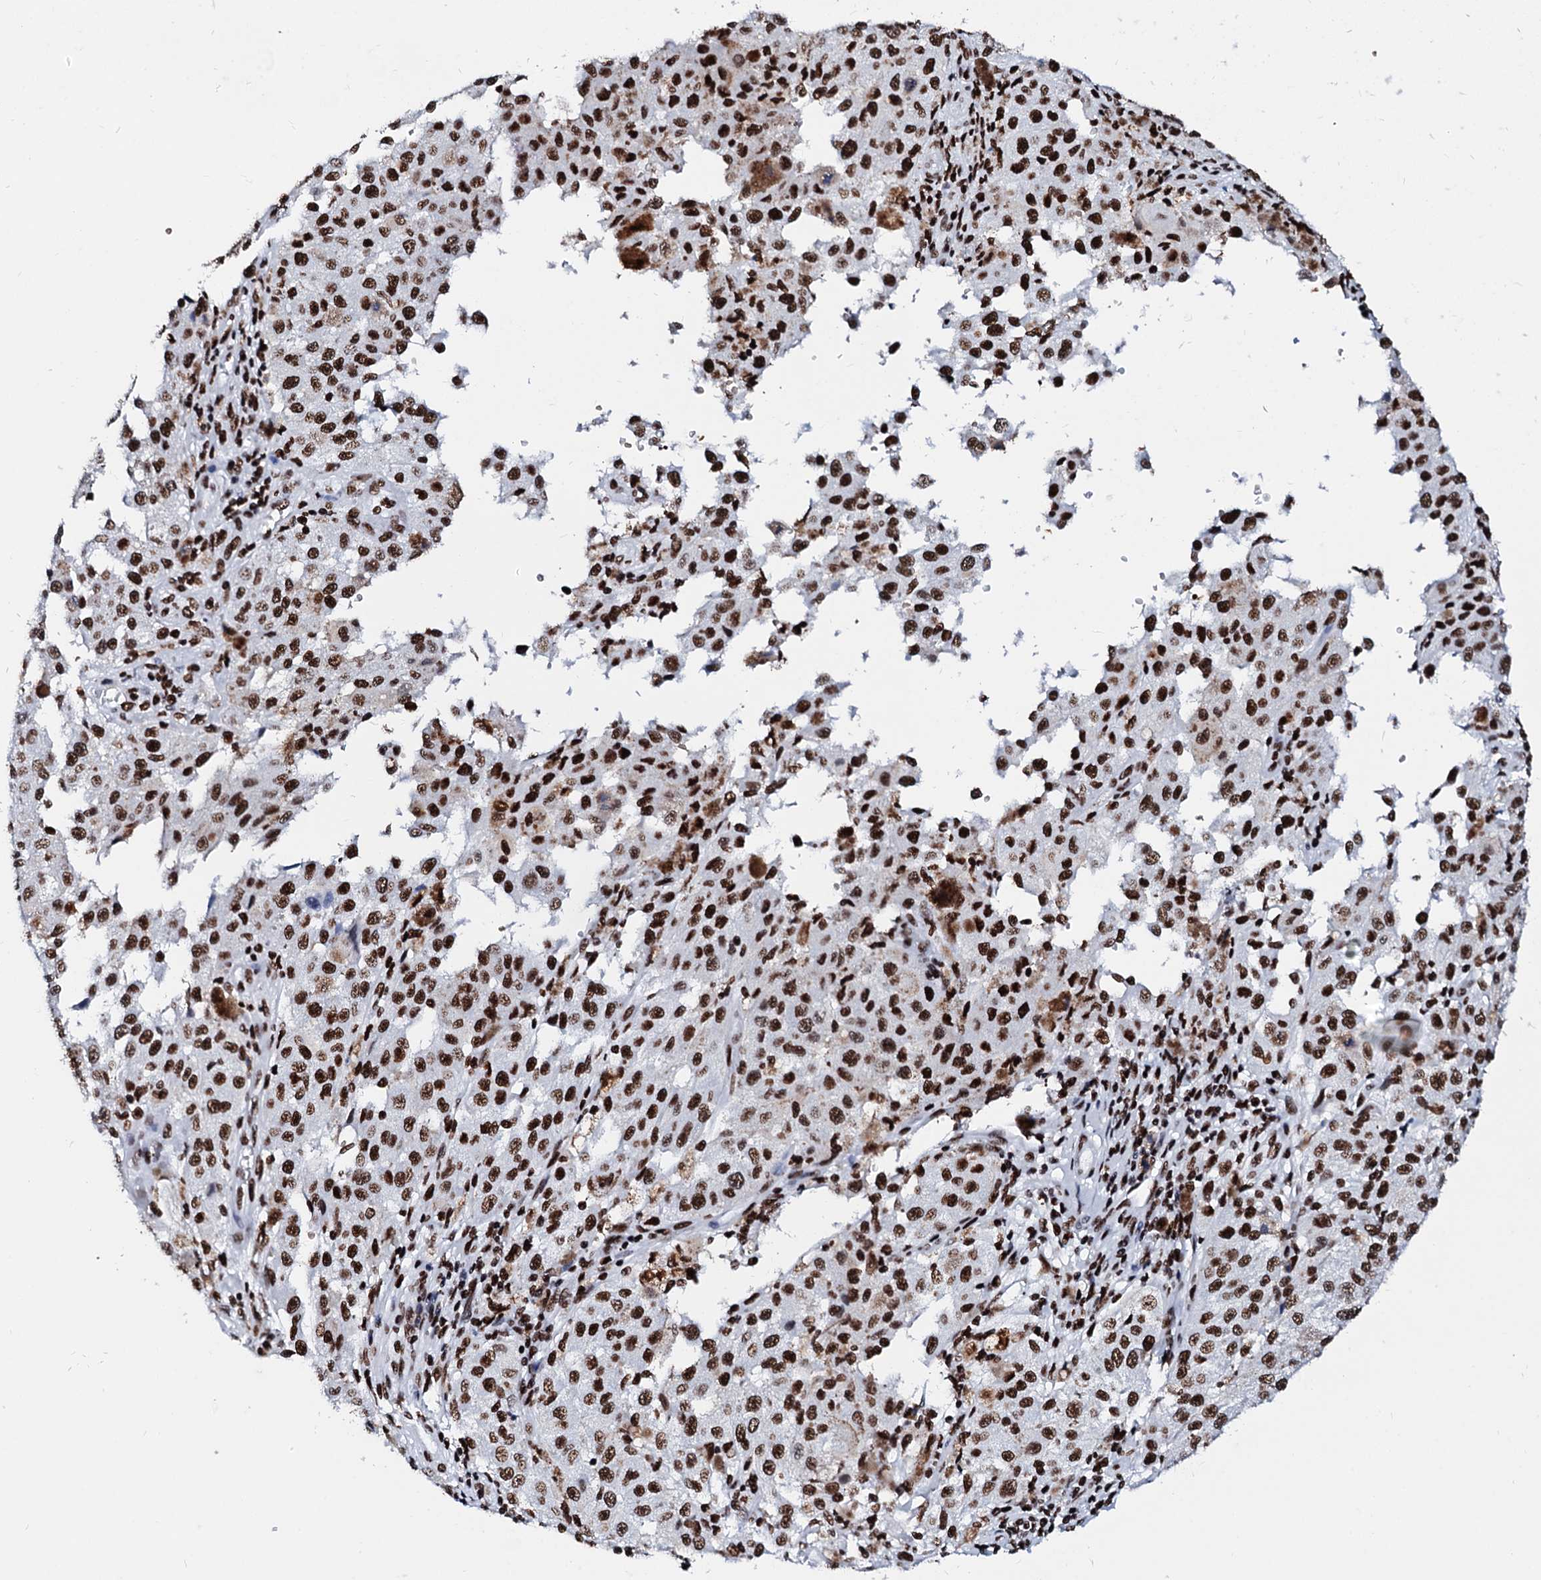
{"staining": {"intensity": "strong", "quantity": ">75%", "location": "nuclear"}, "tissue": "melanoma", "cell_type": "Tumor cells", "image_type": "cancer", "snomed": [{"axis": "morphology", "description": "Malignant melanoma, NOS"}, {"axis": "topography", "description": "Skin"}], "caption": "Human malignant melanoma stained with a protein marker displays strong staining in tumor cells.", "gene": "RALY", "patient": {"sex": "female", "age": 64}}